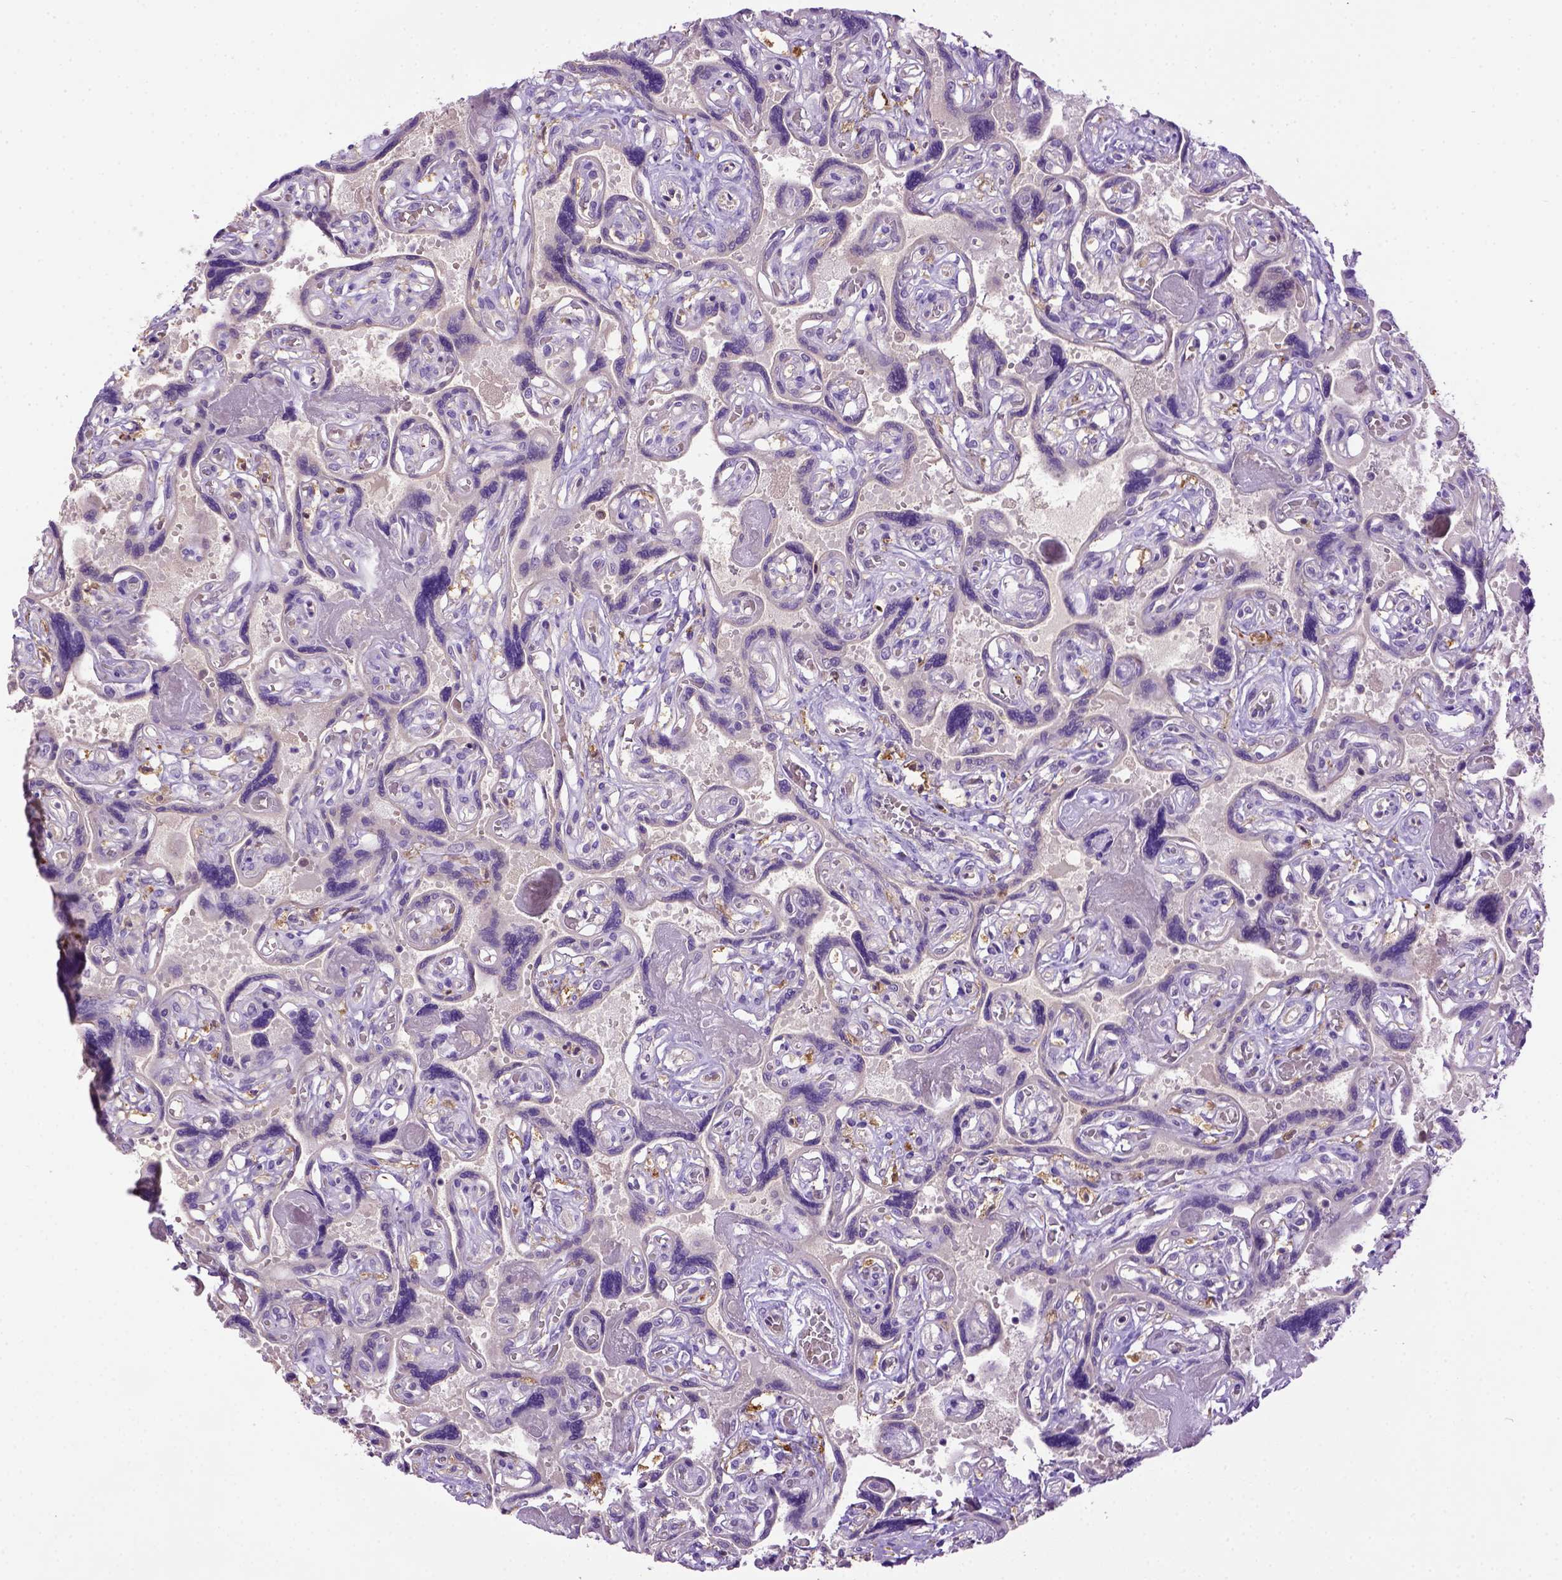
{"staining": {"intensity": "negative", "quantity": "none", "location": "none"}, "tissue": "placenta", "cell_type": "Decidual cells", "image_type": "normal", "snomed": [{"axis": "morphology", "description": "Normal tissue, NOS"}, {"axis": "topography", "description": "Placenta"}], "caption": "Human placenta stained for a protein using IHC reveals no positivity in decidual cells.", "gene": "DEPDC1B", "patient": {"sex": "female", "age": 32}}